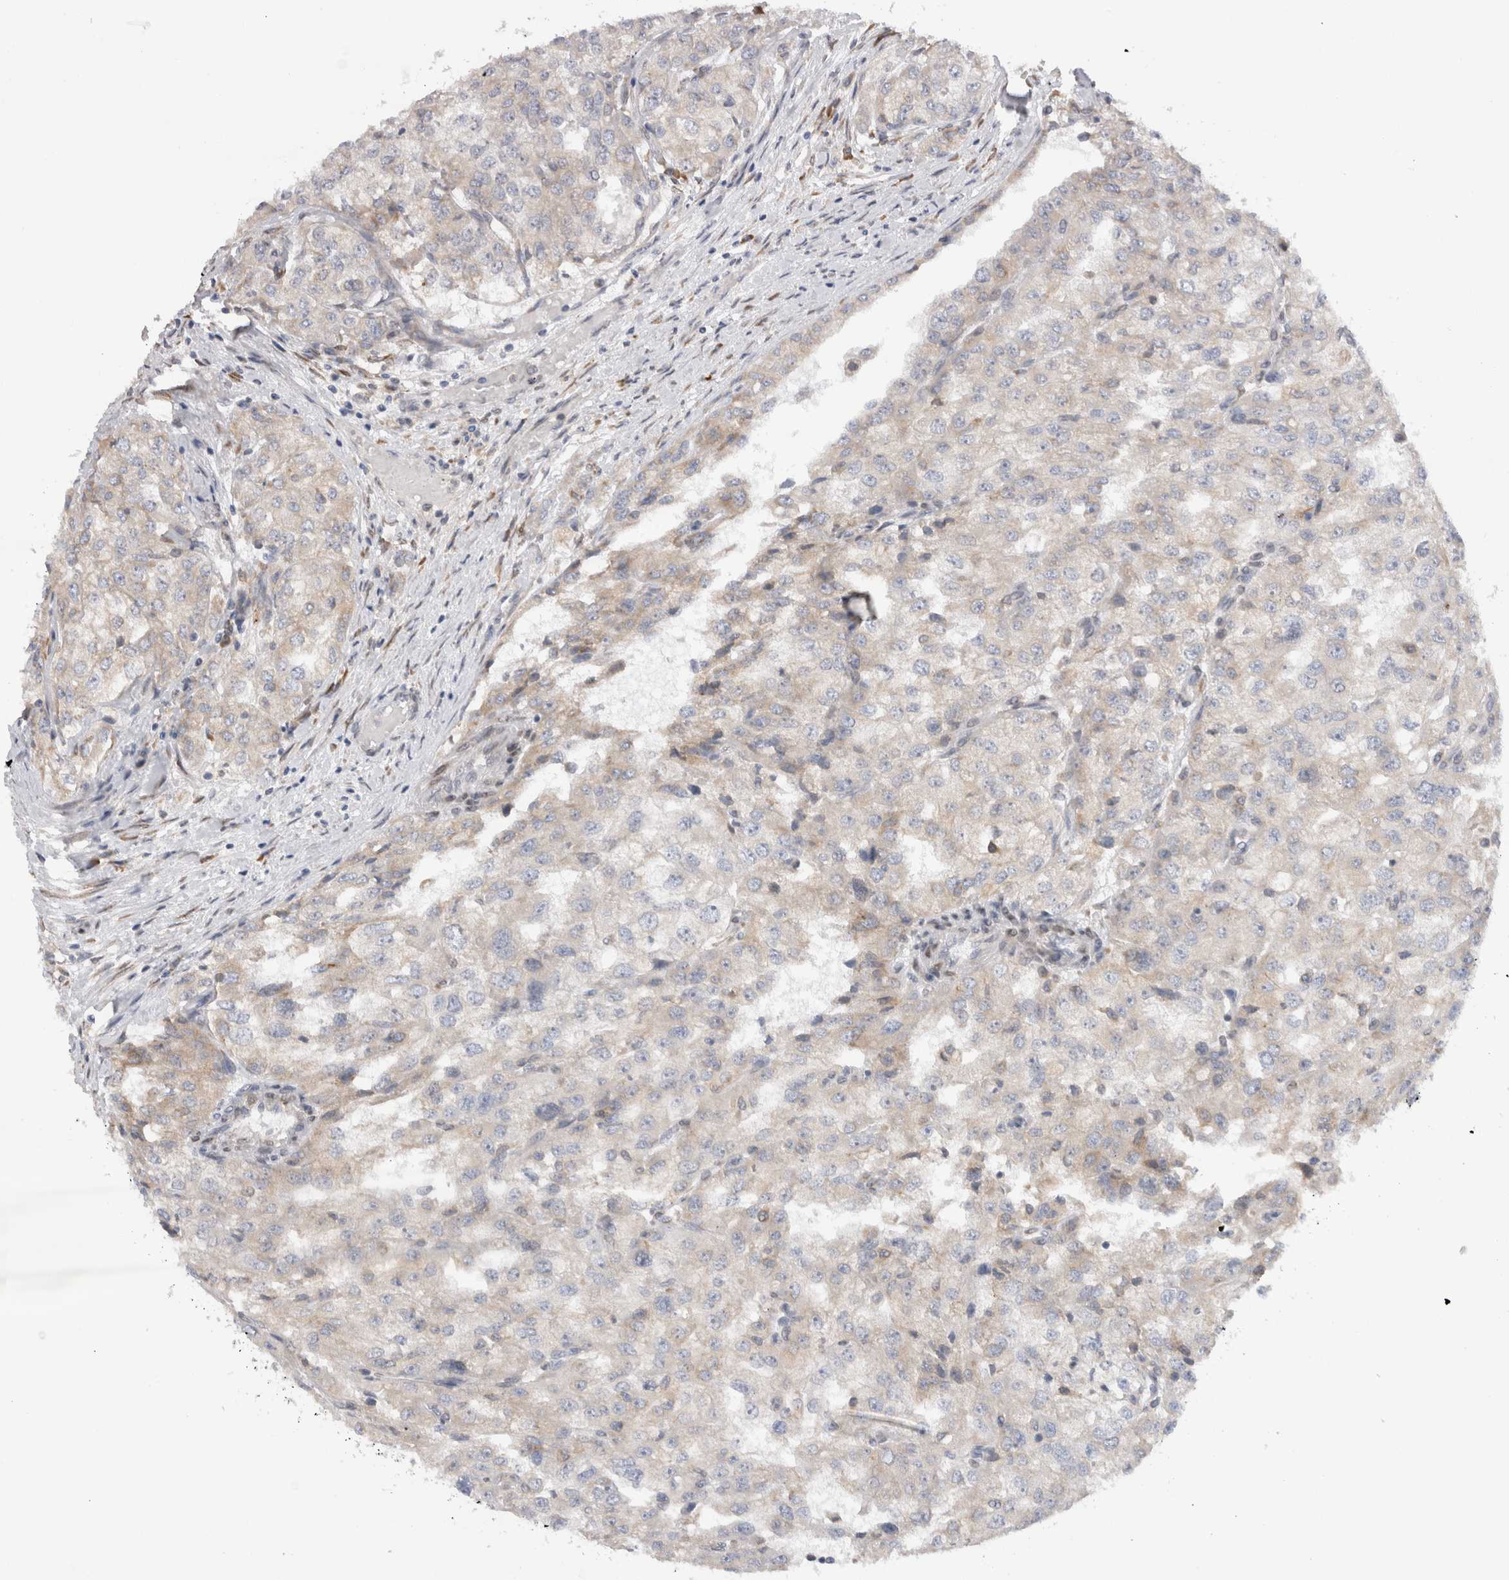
{"staining": {"intensity": "negative", "quantity": "none", "location": "none"}, "tissue": "renal cancer", "cell_type": "Tumor cells", "image_type": "cancer", "snomed": [{"axis": "morphology", "description": "Adenocarcinoma, NOS"}, {"axis": "topography", "description": "Kidney"}], "caption": "Protein analysis of renal adenocarcinoma exhibits no significant expression in tumor cells.", "gene": "VCPIP1", "patient": {"sex": "female", "age": 54}}